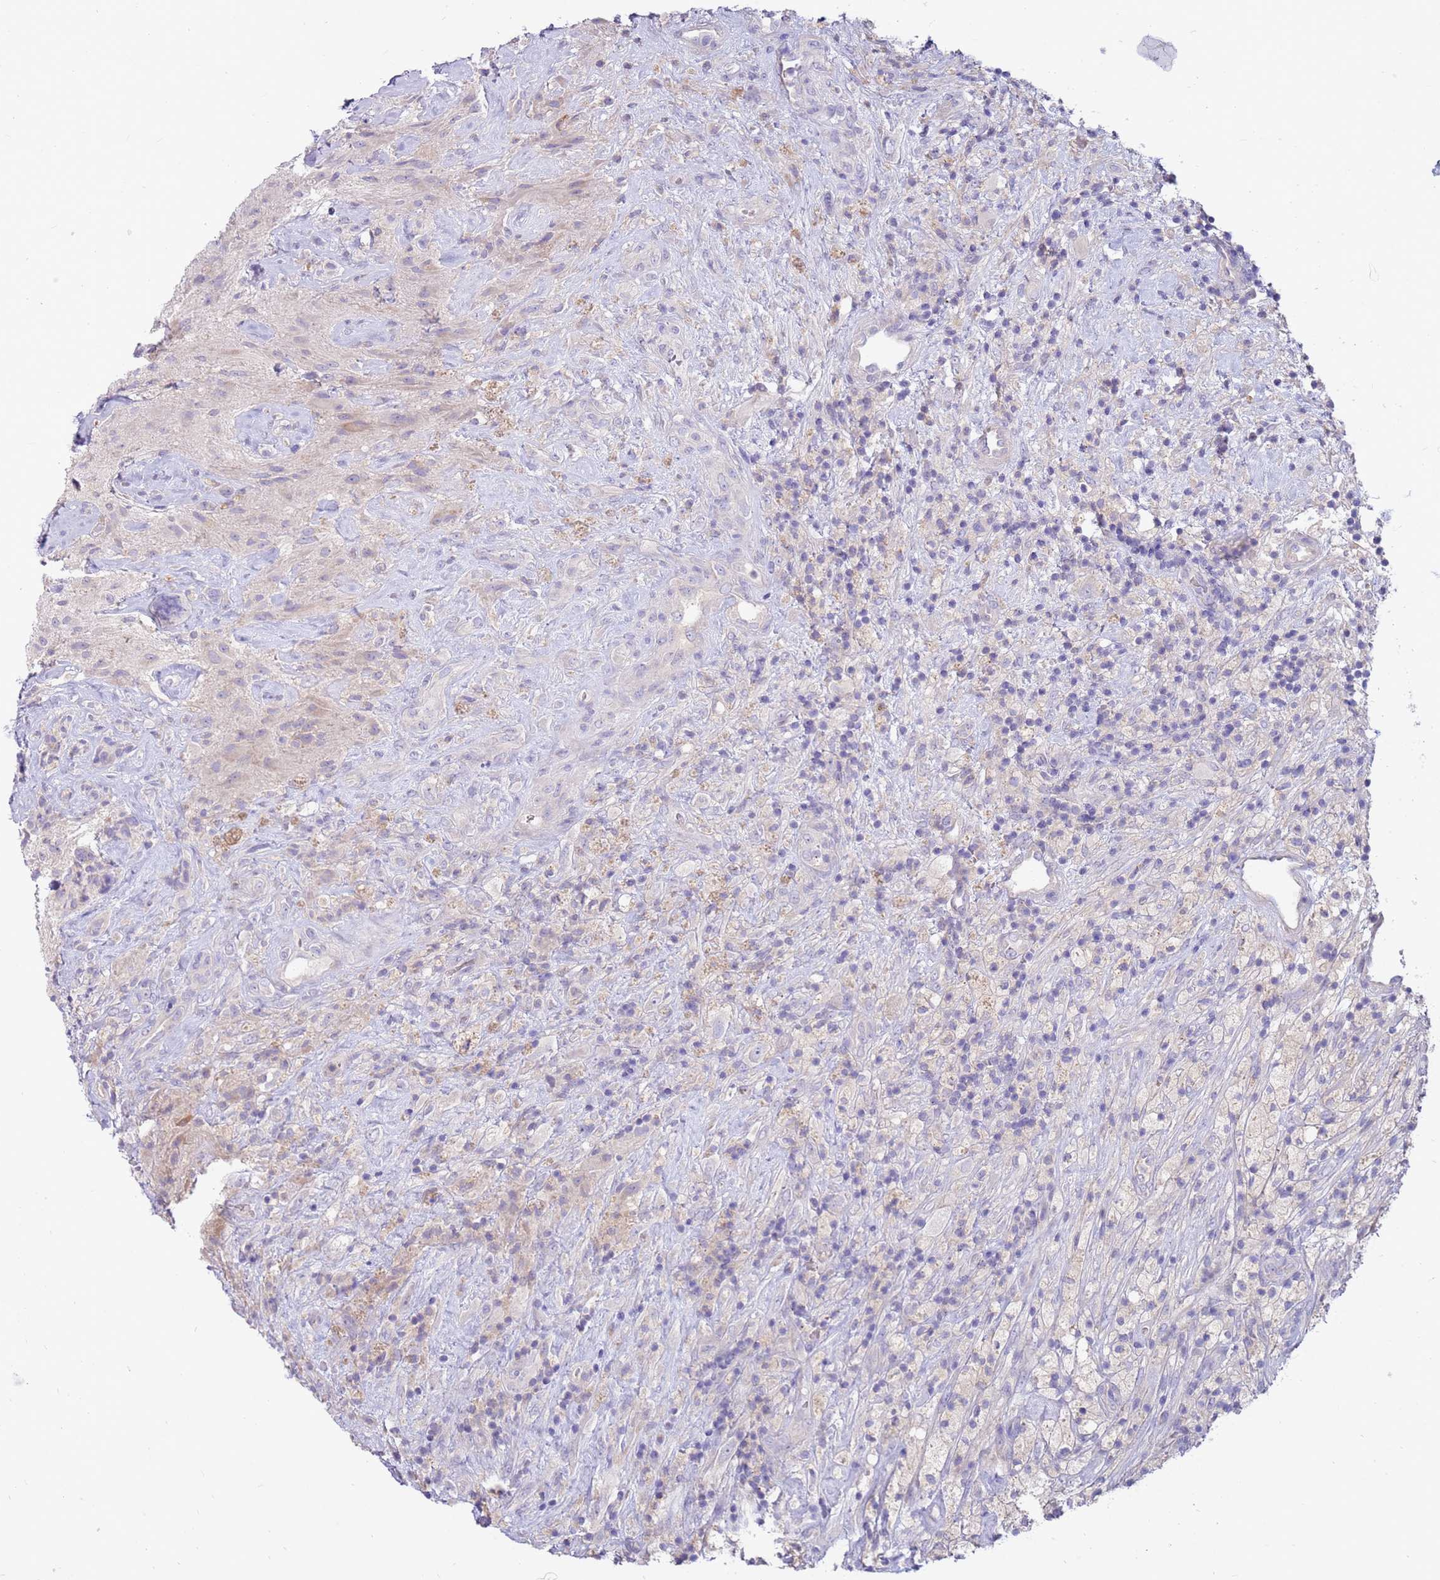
{"staining": {"intensity": "negative", "quantity": "none", "location": "none"}, "tissue": "glioma", "cell_type": "Tumor cells", "image_type": "cancer", "snomed": [{"axis": "morphology", "description": "Glioma, malignant, High grade"}, {"axis": "topography", "description": "Brain"}], "caption": "The immunohistochemistry photomicrograph has no significant expression in tumor cells of malignant high-grade glioma tissue.", "gene": "SLC44A4", "patient": {"sex": "male", "age": 69}}